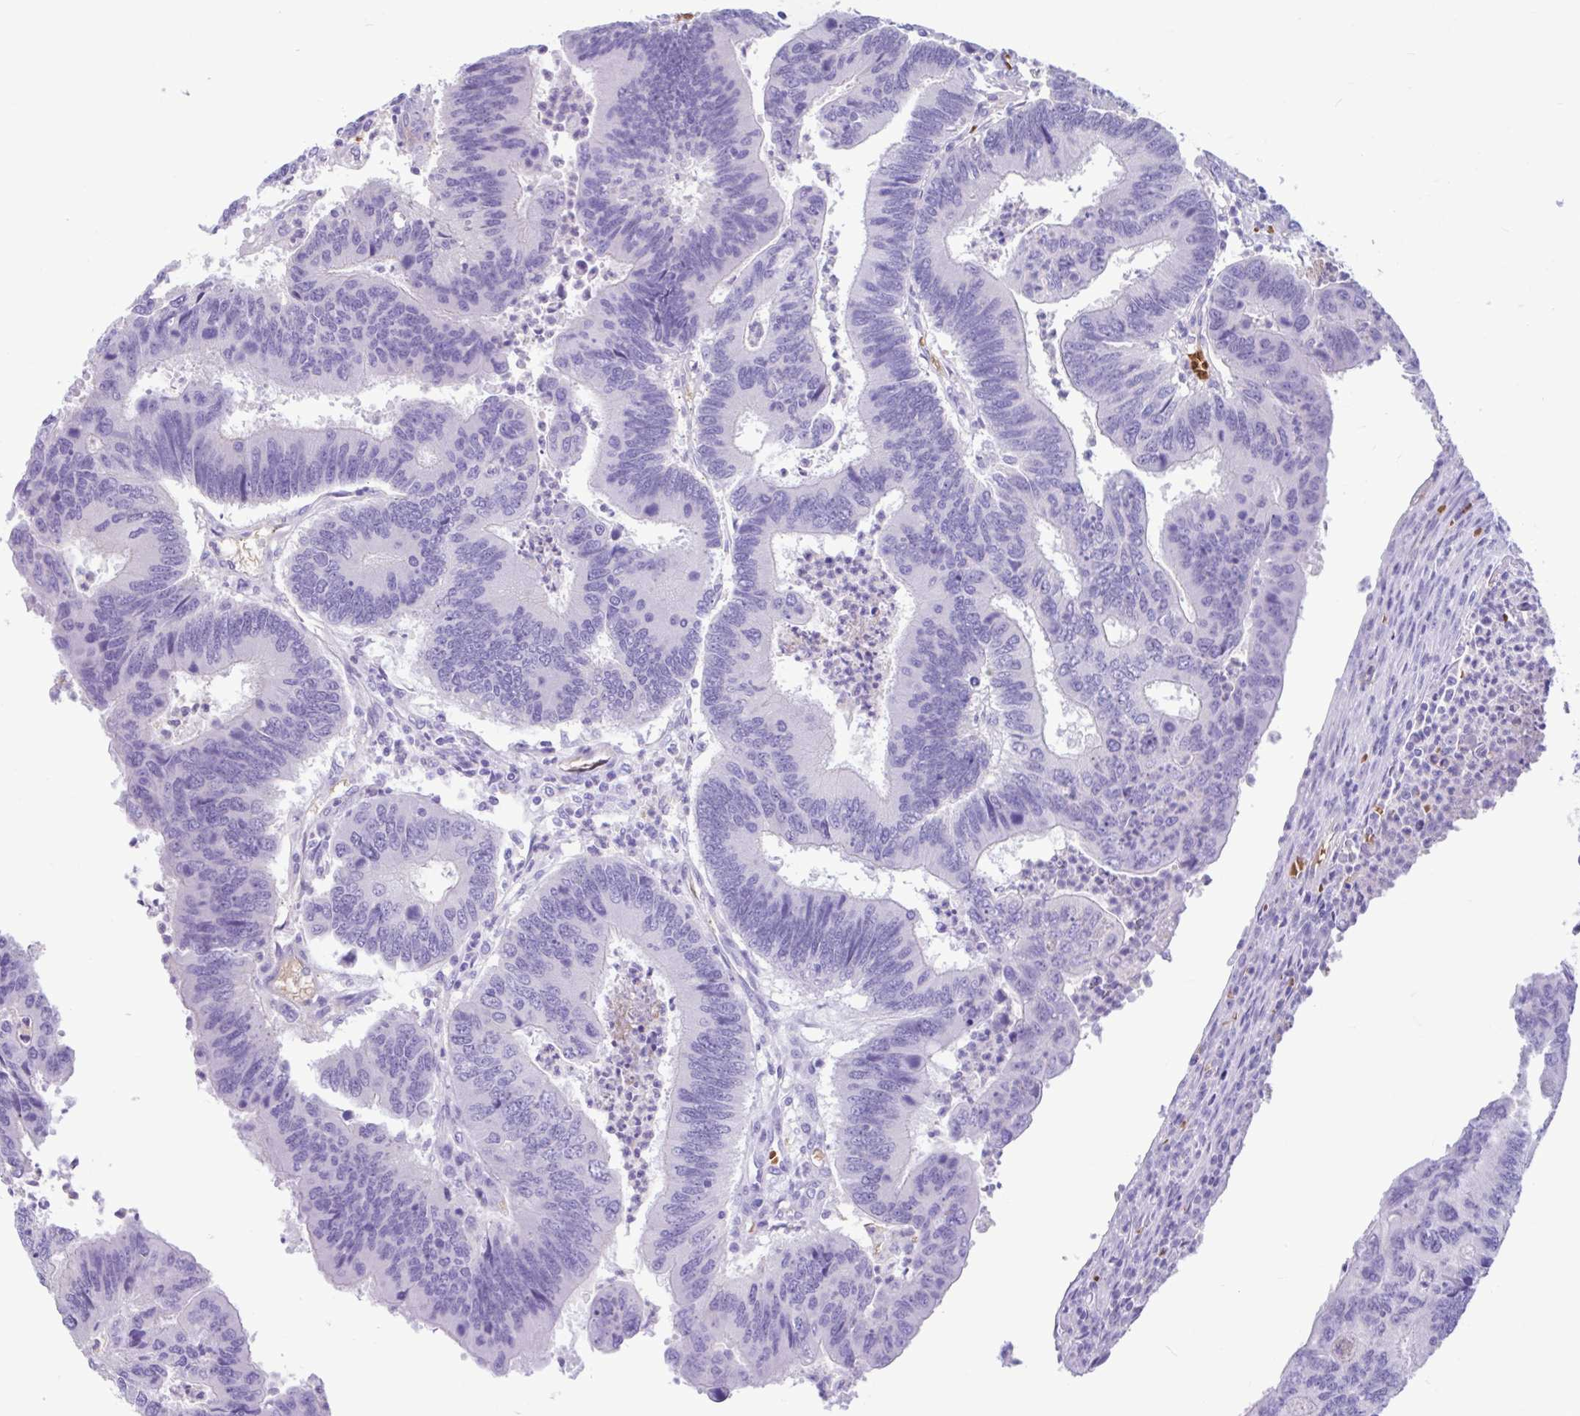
{"staining": {"intensity": "negative", "quantity": "none", "location": "none"}, "tissue": "colorectal cancer", "cell_type": "Tumor cells", "image_type": "cancer", "snomed": [{"axis": "morphology", "description": "Adenocarcinoma, NOS"}, {"axis": "topography", "description": "Colon"}], "caption": "Colorectal cancer was stained to show a protein in brown. There is no significant positivity in tumor cells. The staining is performed using DAB (3,3'-diaminobenzidine) brown chromogen with nuclei counter-stained in using hematoxylin.", "gene": "TMEM79", "patient": {"sex": "female", "age": 67}}